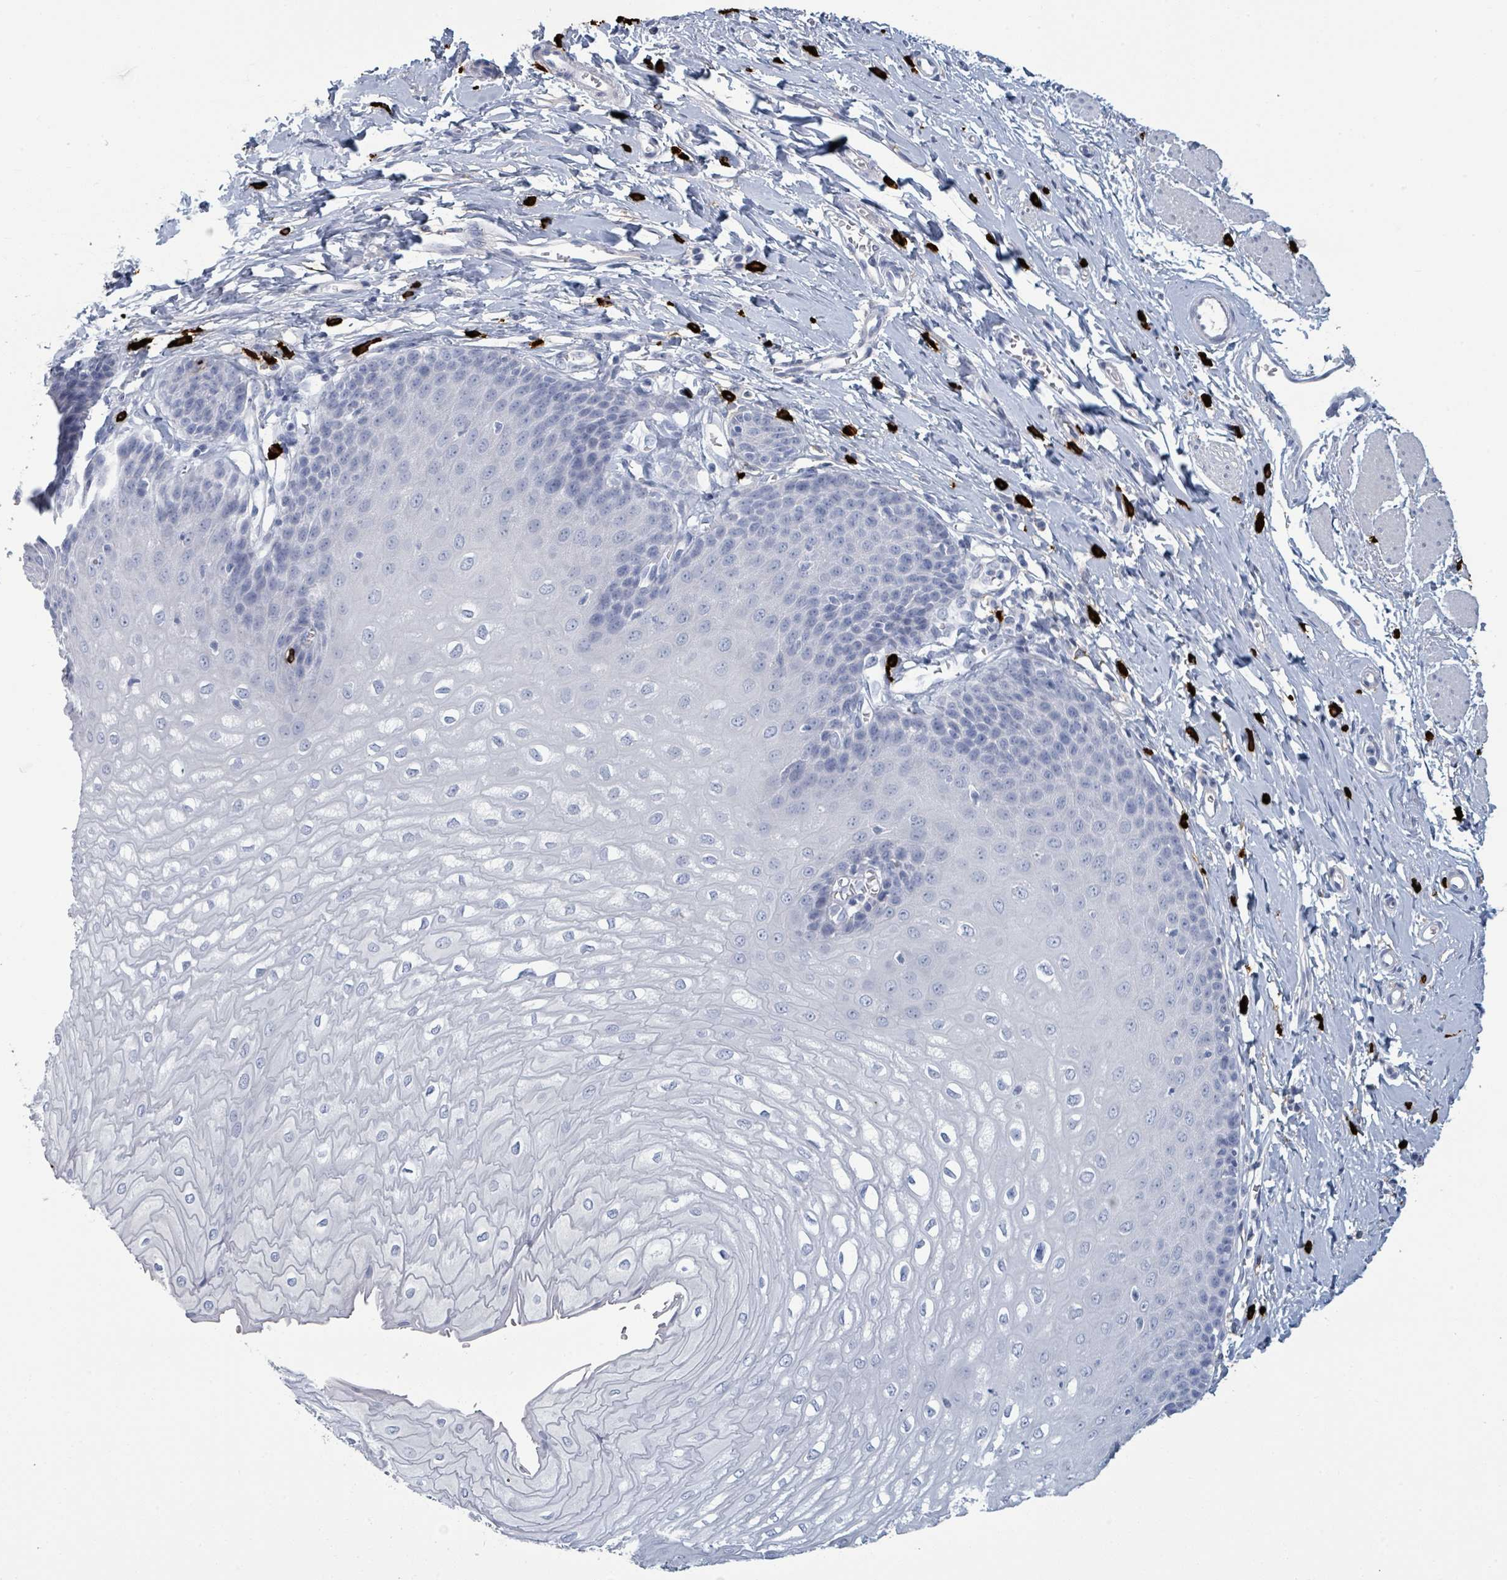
{"staining": {"intensity": "negative", "quantity": "none", "location": "none"}, "tissue": "esophagus", "cell_type": "Squamous epithelial cells", "image_type": "normal", "snomed": [{"axis": "morphology", "description": "Normal tissue, NOS"}, {"axis": "topography", "description": "Esophagus"}], "caption": "A high-resolution micrograph shows immunohistochemistry staining of benign esophagus, which demonstrates no significant staining in squamous epithelial cells.", "gene": "VPS13D", "patient": {"sex": "male", "age": 70}}